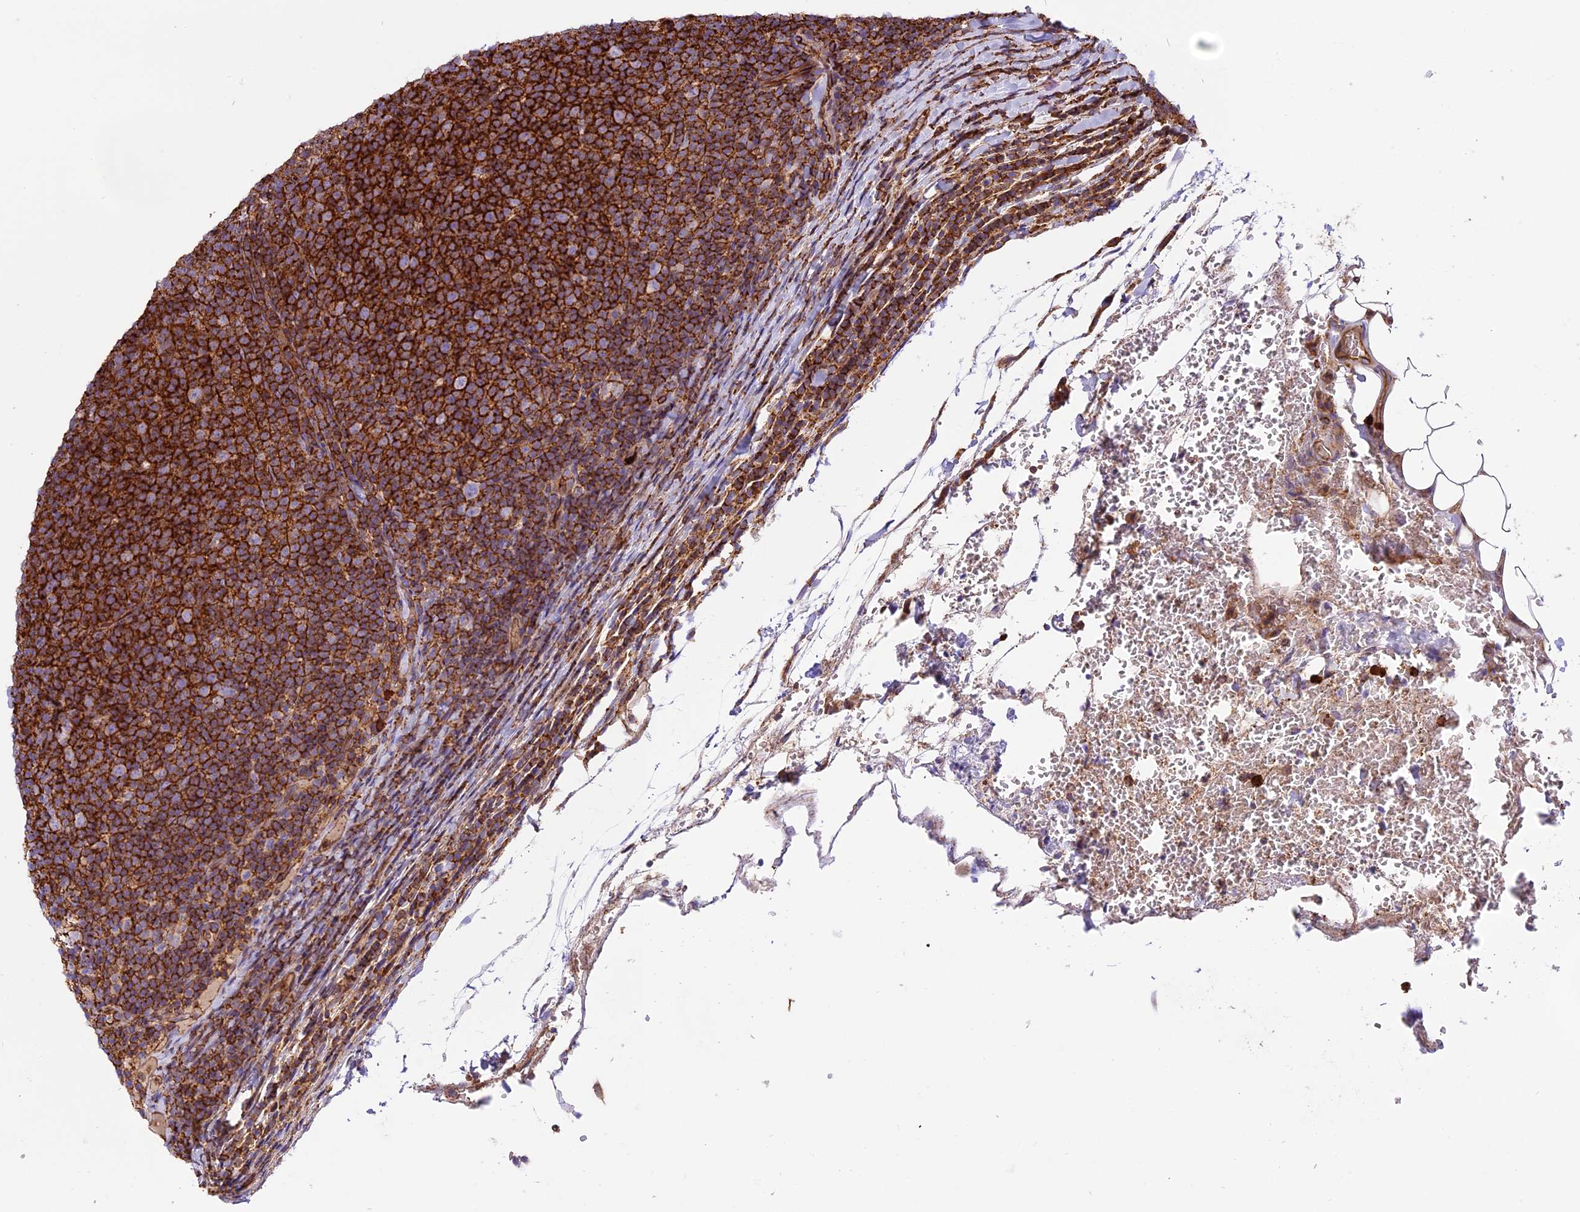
{"staining": {"intensity": "strong", "quantity": "25%-75%", "location": "cytoplasmic/membranous"}, "tissue": "lymphoma", "cell_type": "Tumor cells", "image_type": "cancer", "snomed": [{"axis": "morphology", "description": "Malignant lymphoma, non-Hodgkin's type, Low grade"}, {"axis": "topography", "description": "Lymph node"}], "caption": "Immunohistochemistry image of human malignant lymphoma, non-Hodgkin's type (low-grade) stained for a protein (brown), which reveals high levels of strong cytoplasmic/membranous staining in about 25%-75% of tumor cells.", "gene": "CD99L2", "patient": {"sex": "male", "age": 66}}